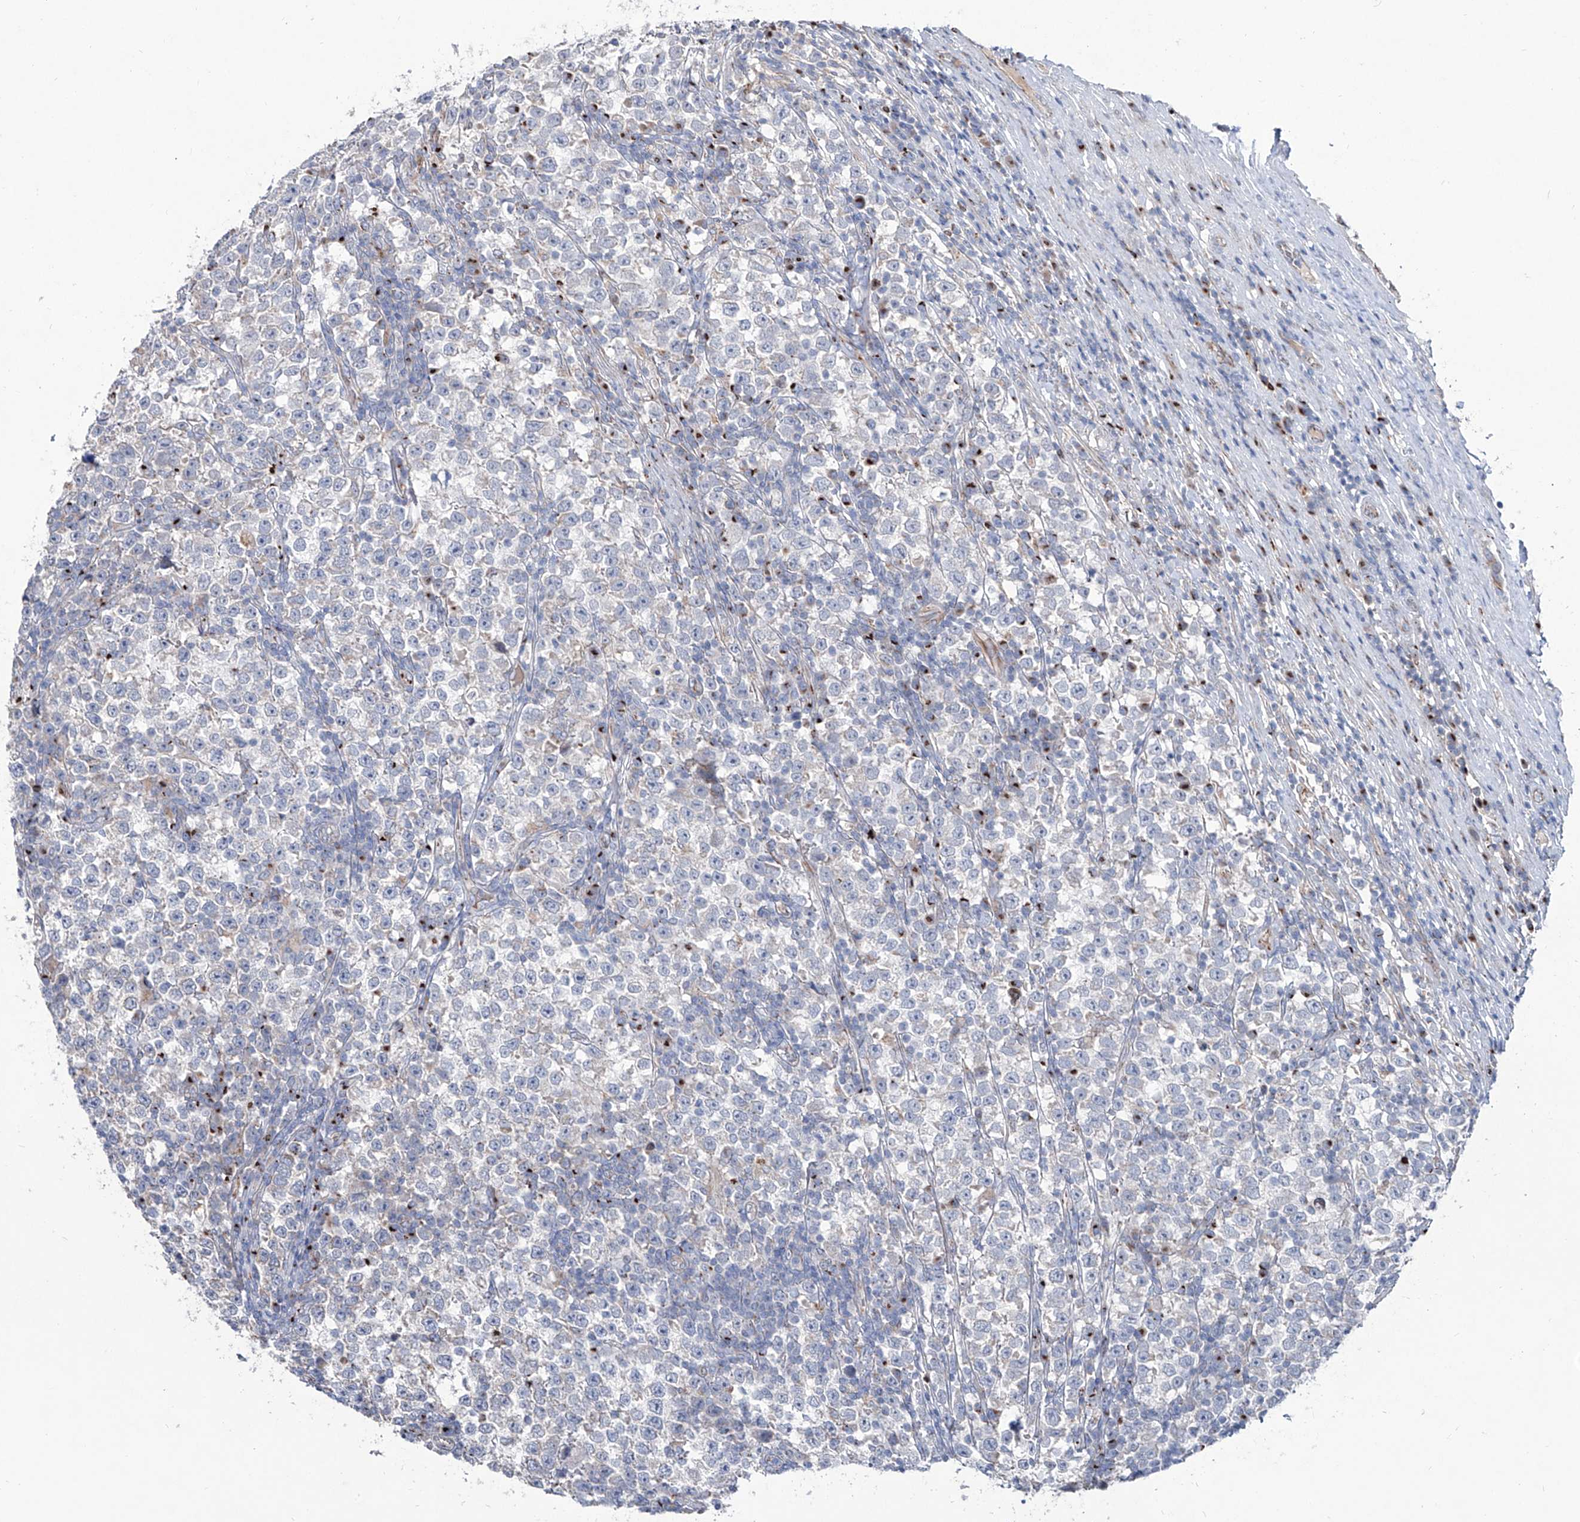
{"staining": {"intensity": "negative", "quantity": "none", "location": "none"}, "tissue": "testis cancer", "cell_type": "Tumor cells", "image_type": "cancer", "snomed": [{"axis": "morphology", "description": "Normal tissue, NOS"}, {"axis": "morphology", "description": "Seminoma, NOS"}, {"axis": "topography", "description": "Testis"}], "caption": "Immunohistochemical staining of testis cancer exhibits no significant positivity in tumor cells.", "gene": "CDH5", "patient": {"sex": "male", "age": 43}}